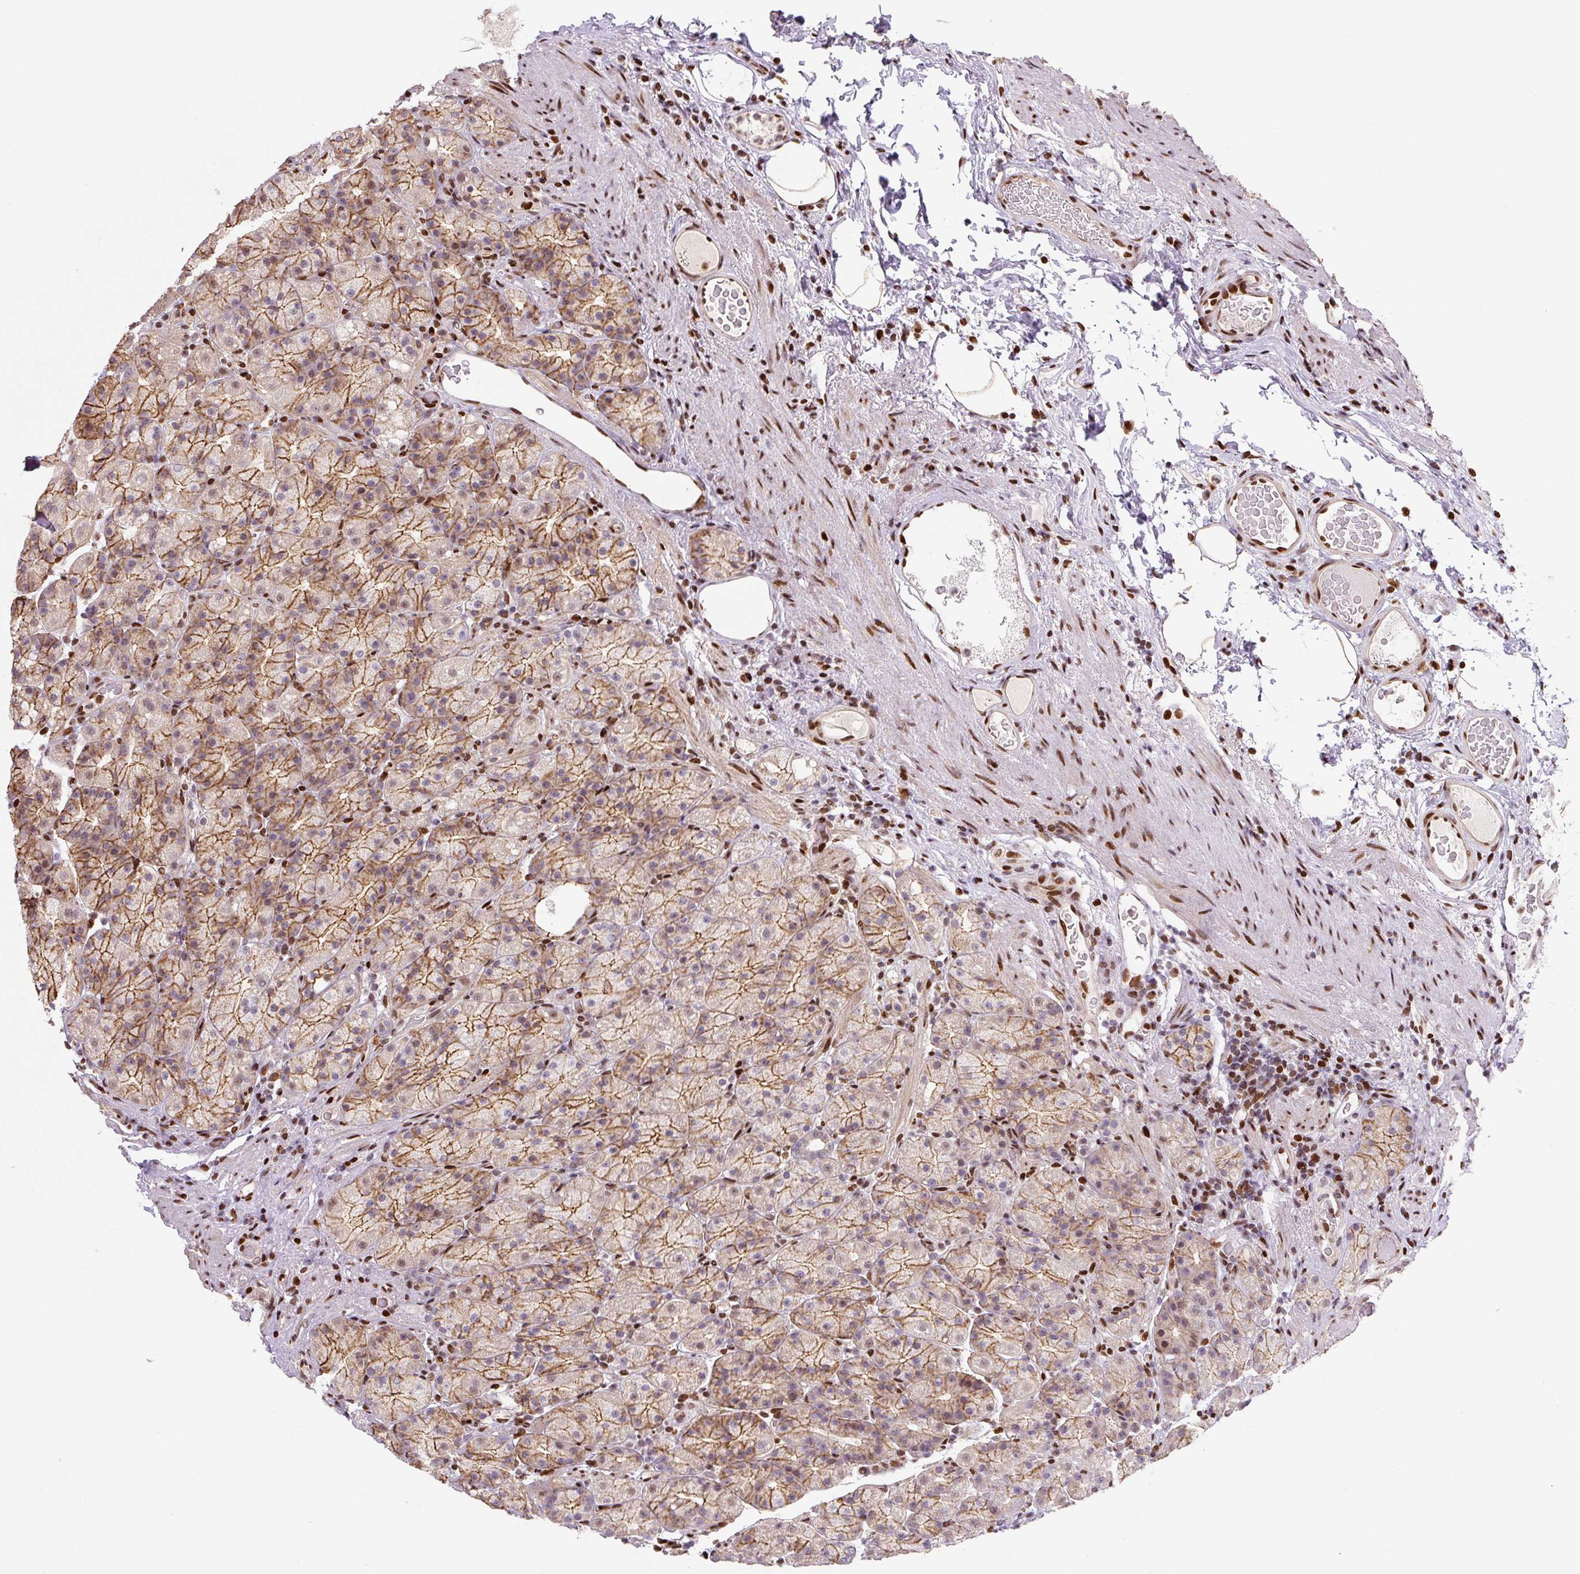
{"staining": {"intensity": "moderate", "quantity": "25%-75%", "location": "cytoplasmic/membranous,nuclear"}, "tissue": "stomach", "cell_type": "Glandular cells", "image_type": "normal", "snomed": [{"axis": "morphology", "description": "Normal tissue, NOS"}, {"axis": "topography", "description": "Stomach, upper"}, {"axis": "topography", "description": "Stomach"}], "caption": "Immunohistochemical staining of normal stomach demonstrates medium levels of moderate cytoplasmic/membranous,nuclear positivity in approximately 25%-75% of glandular cells. (Brightfield microscopy of DAB IHC at high magnification).", "gene": "PYDC2", "patient": {"sex": "male", "age": 68}}